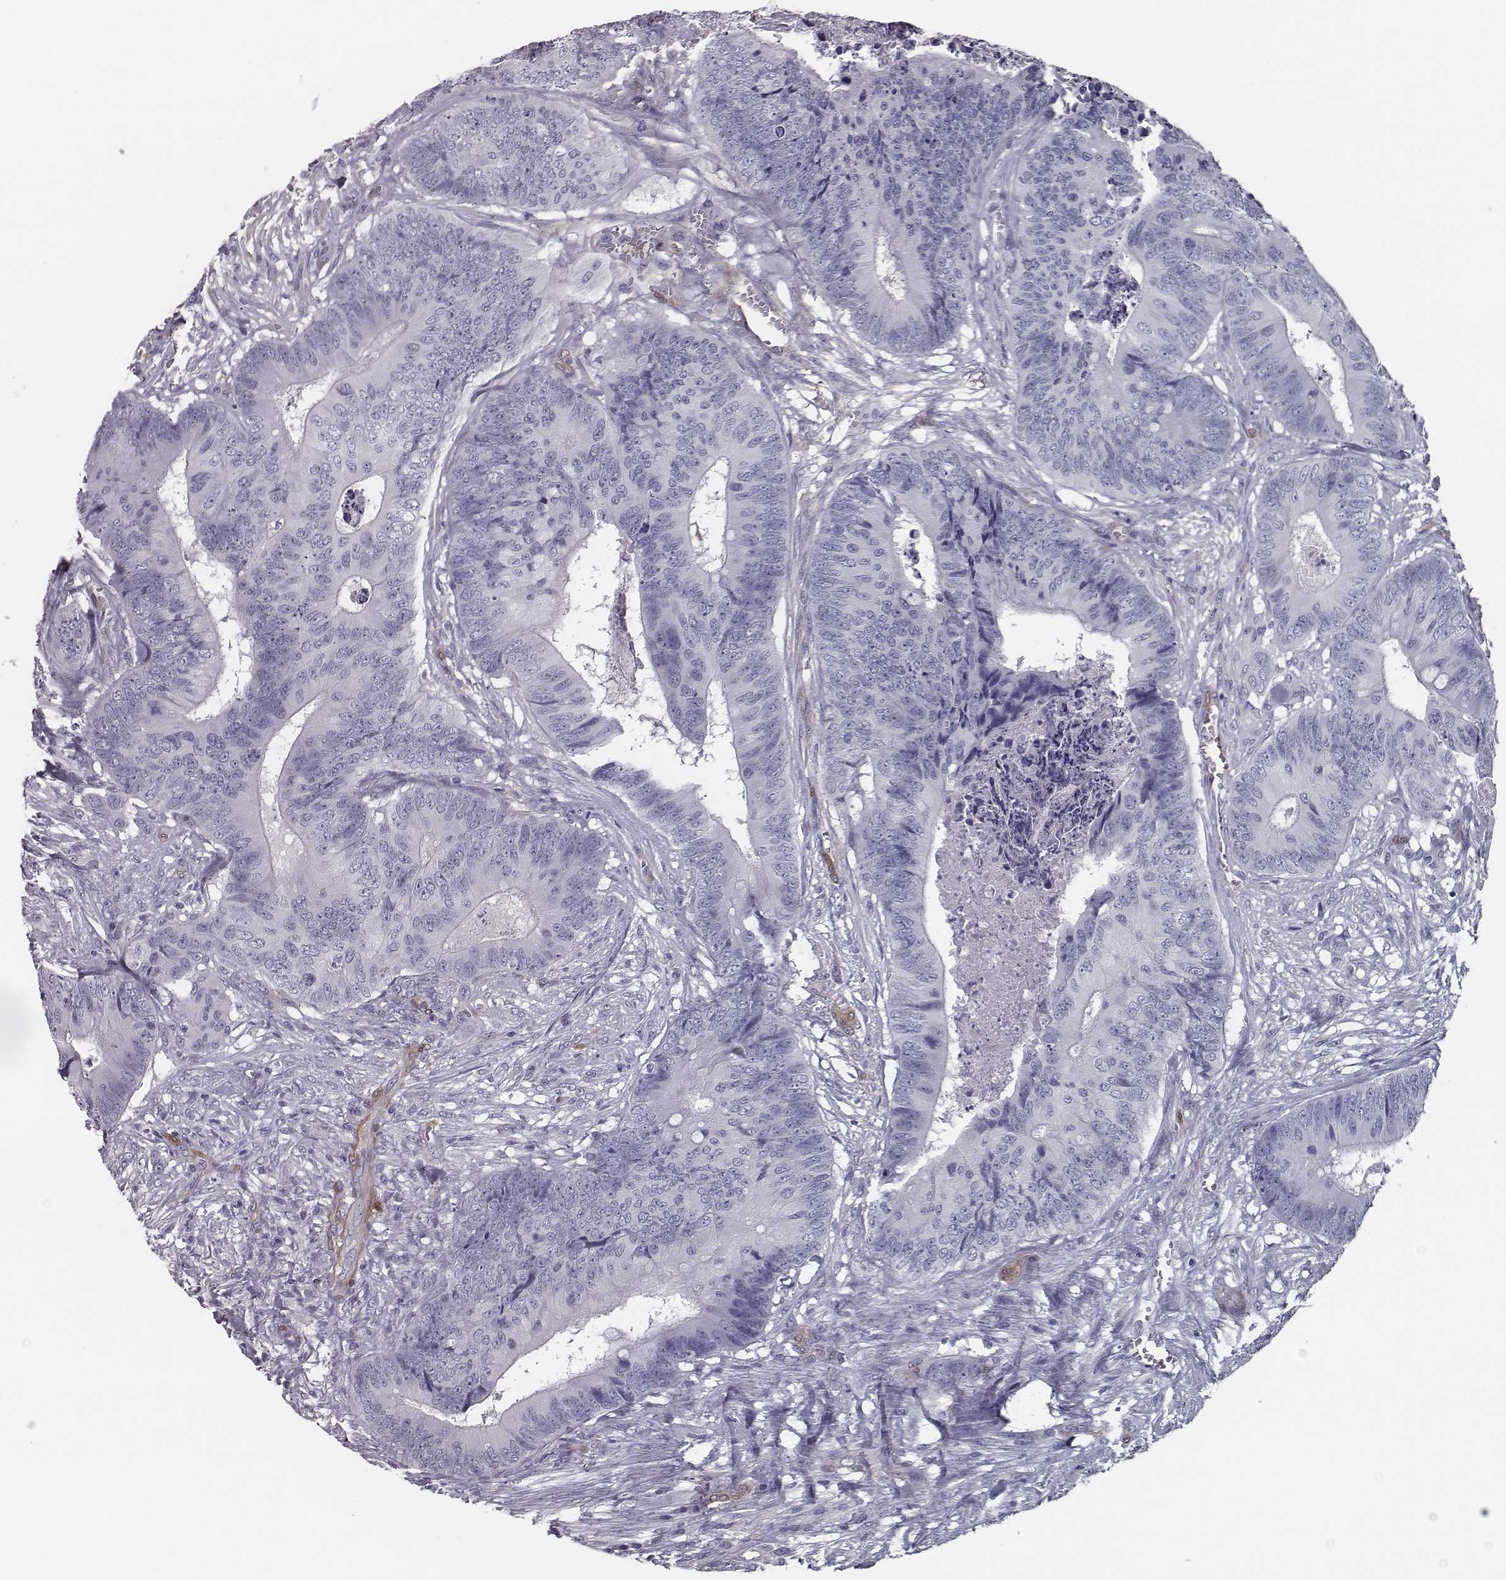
{"staining": {"intensity": "negative", "quantity": "none", "location": "none"}, "tissue": "colorectal cancer", "cell_type": "Tumor cells", "image_type": "cancer", "snomed": [{"axis": "morphology", "description": "Adenocarcinoma, NOS"}, {"axis": "topography", "description": "Colon"}], "caption": "This is a micrograph of IHC staining of adenocarcinoma (colorectal), which shows no positivity in tumor cells.", "gene": "ISYNA1", "patient": {"sex": "male", "age": 84}}